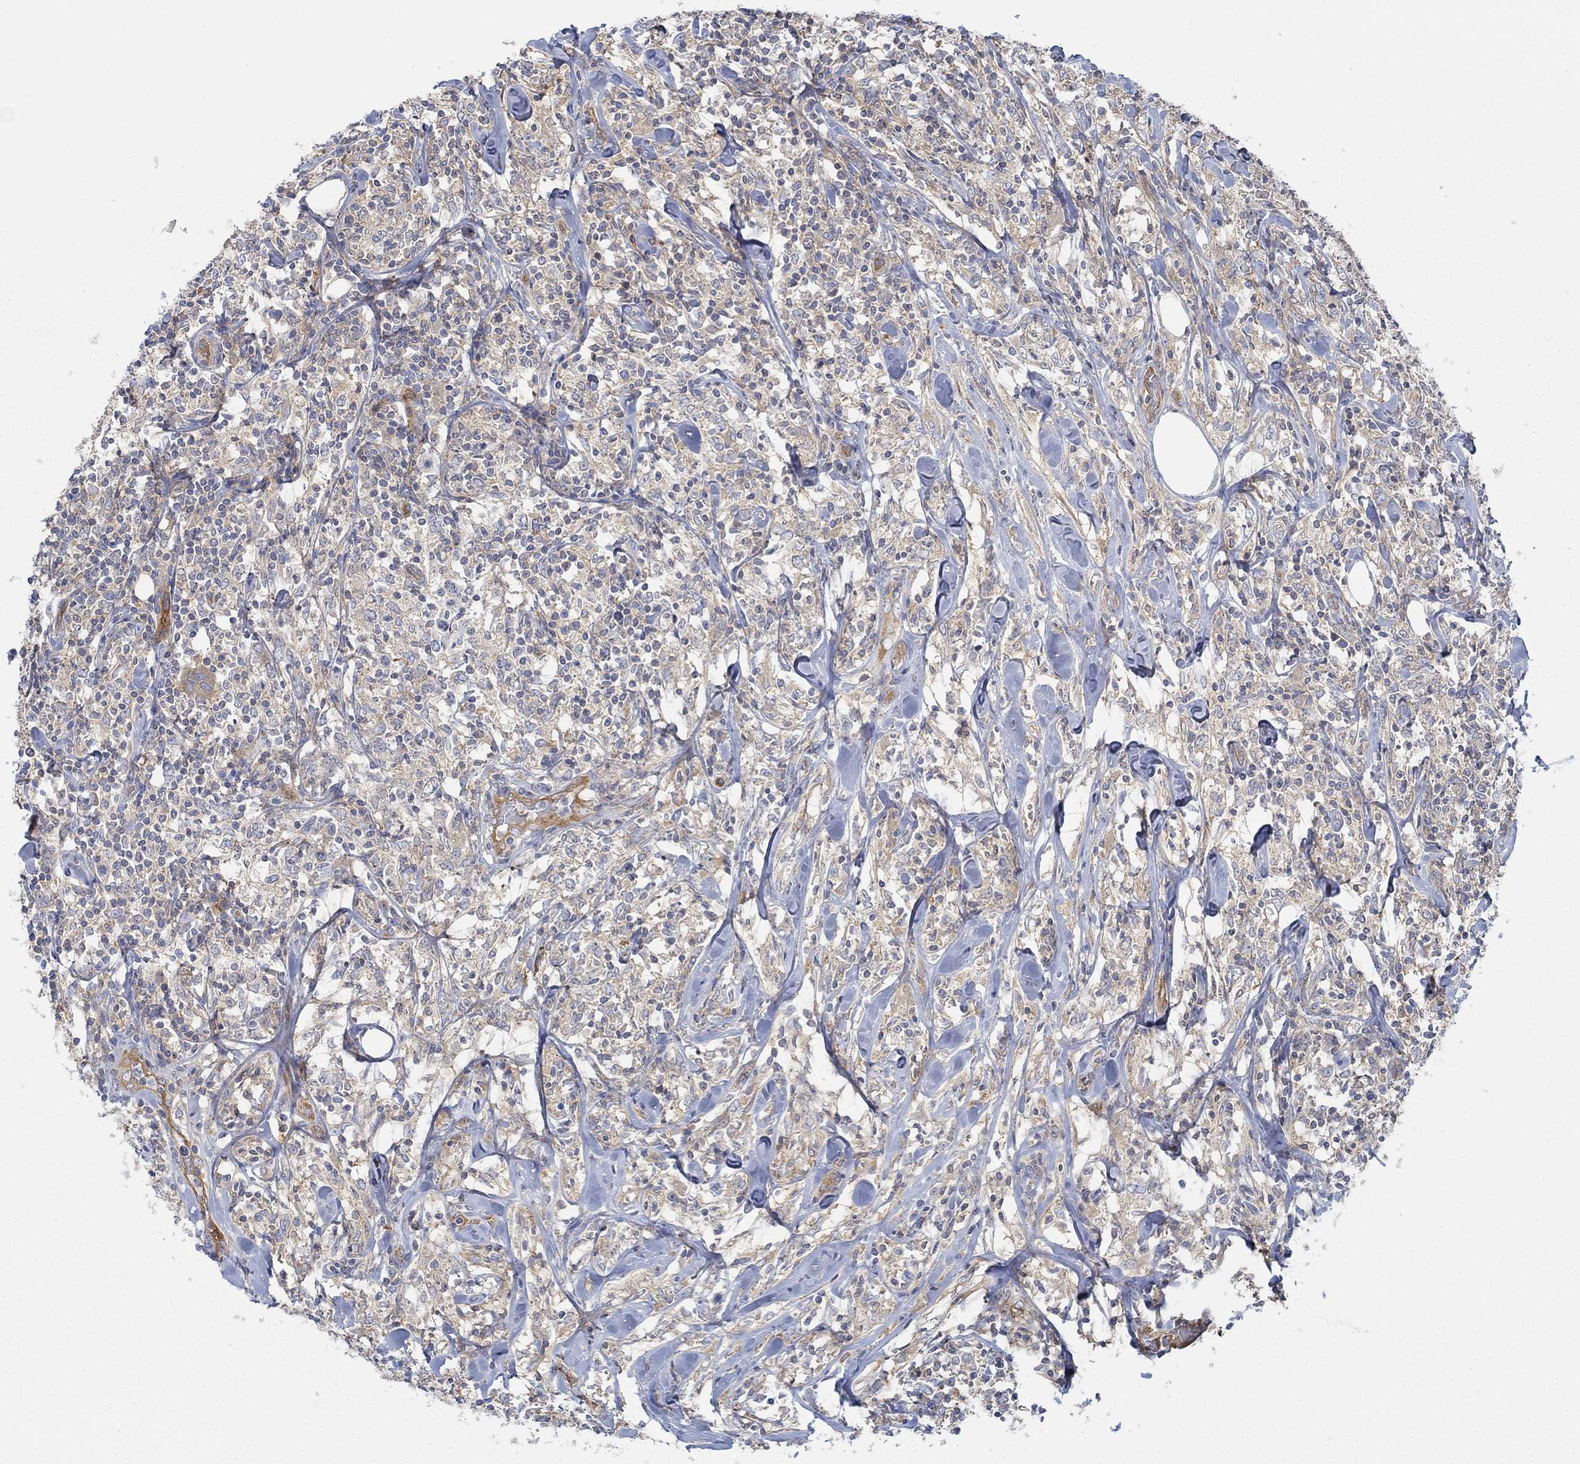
{"staining": {"intensity": "negative", "quantity": "none", "location": "none"}, "tissue": "lymphoma", "cell_type": "Tumor cells", "image_type": "cancer", "snomed": [{"axis": "morphology", "description": "Malignant lymphoma, non-Hodgkin's type, High grade"}, {"axis": "topography", "description": "Lymph node"}], "caption": "Immunohistochemical staining of lymphoma reveals no significant positivity in tumor cells. (DAB IHC with hematoxylin counter stain).", "gene": "SPAG9", "patient": {"sex": "female", "age": 84}}